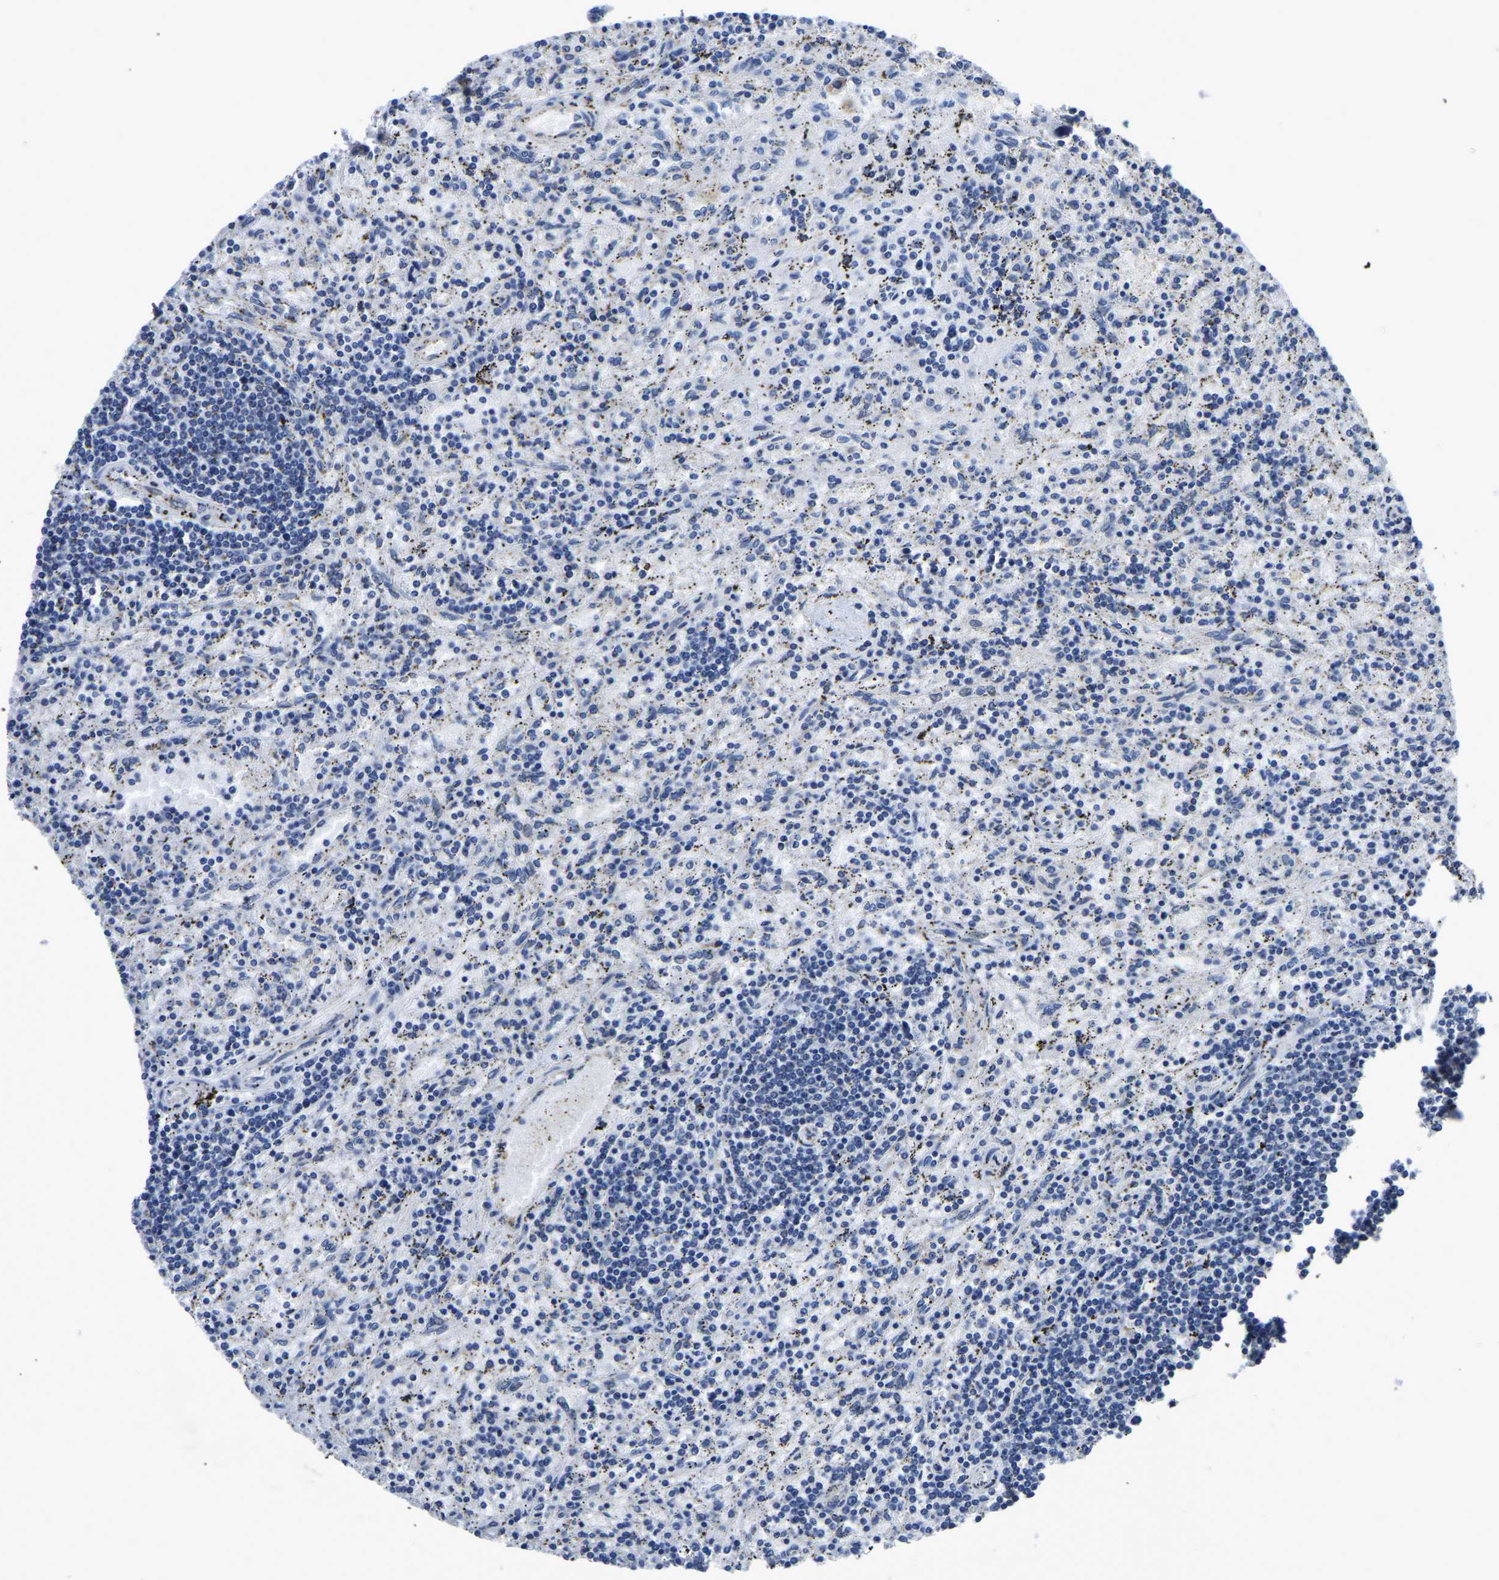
{"staining": {"intensity": "negative", "quantity": "none", "location": "none"}, "tissue": "lymphoma", "cell_type": "Tumor cells", "image_type": "cancer", "snomed": [{"axis": "morphology", "description": "Malignant lymphoma, non-Hodgkin's type, Low grade"}, {"axis": "topography", "description": "Spleen"}], "caption": "Micrograph shows no protein expression in tumor cells of low-grade malignant lymphoma, non-Hodgkin's type tissue.", "gene": "PDLIM7", "patient": {"sex": "male", "age": 76}}